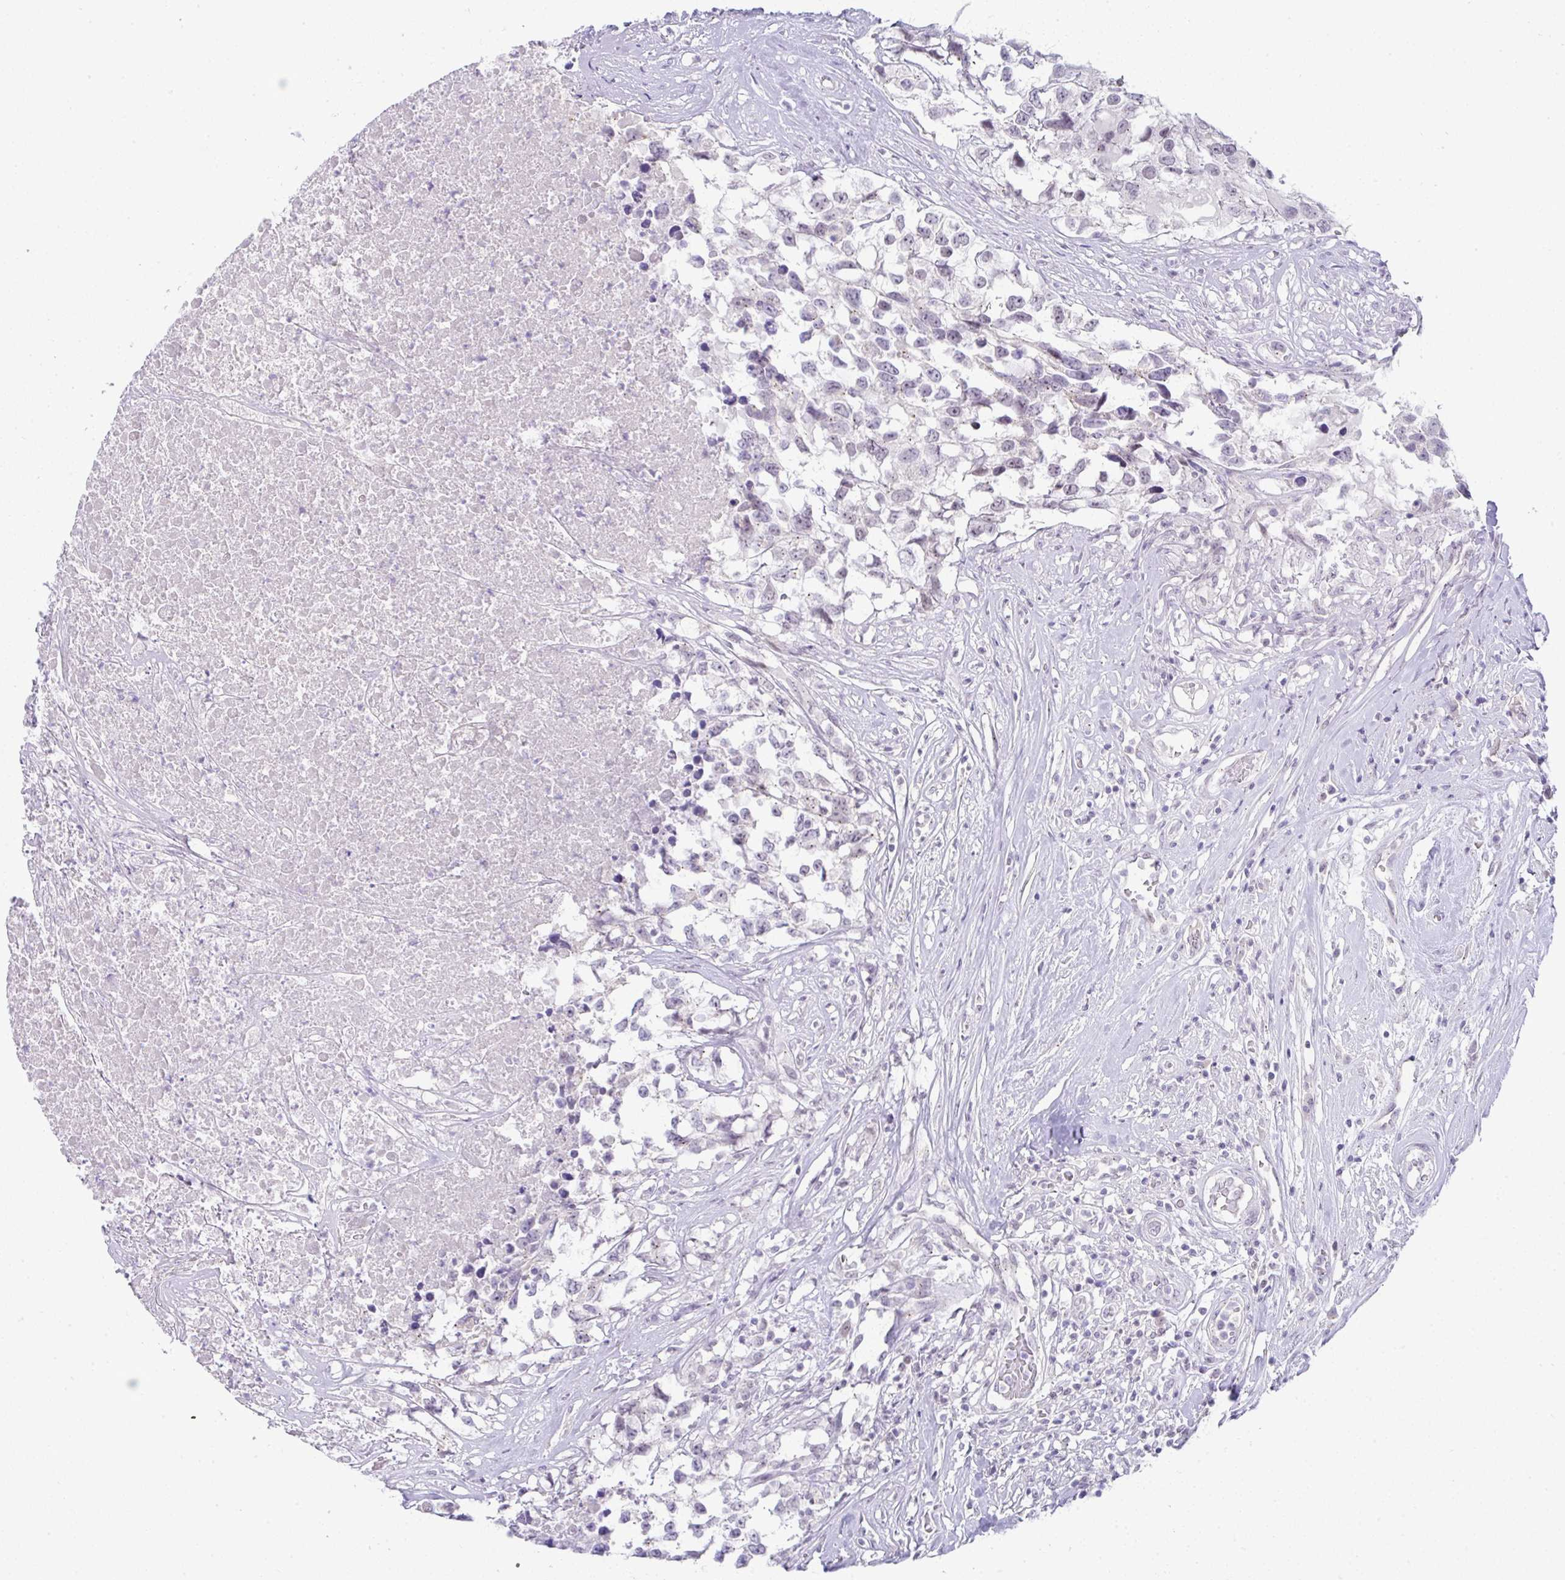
{"staining": {"intensity": "negative", "quantity": "none", "location": "none"}, "tissue": "testis cancer", "cell_type": "Tumor cells", "image_type": "cancer", "snomed": [{"axis": "morphology", "description": "Carcinoma, Embryonal, NOS"}, {"axis": "topography", "description": "Testis"}], "caption": "IHC of testis cancer exhibits no staining in tumor cells.", "gene": "FAM177A1", "patient": {"sex": "male", "age": 83}}